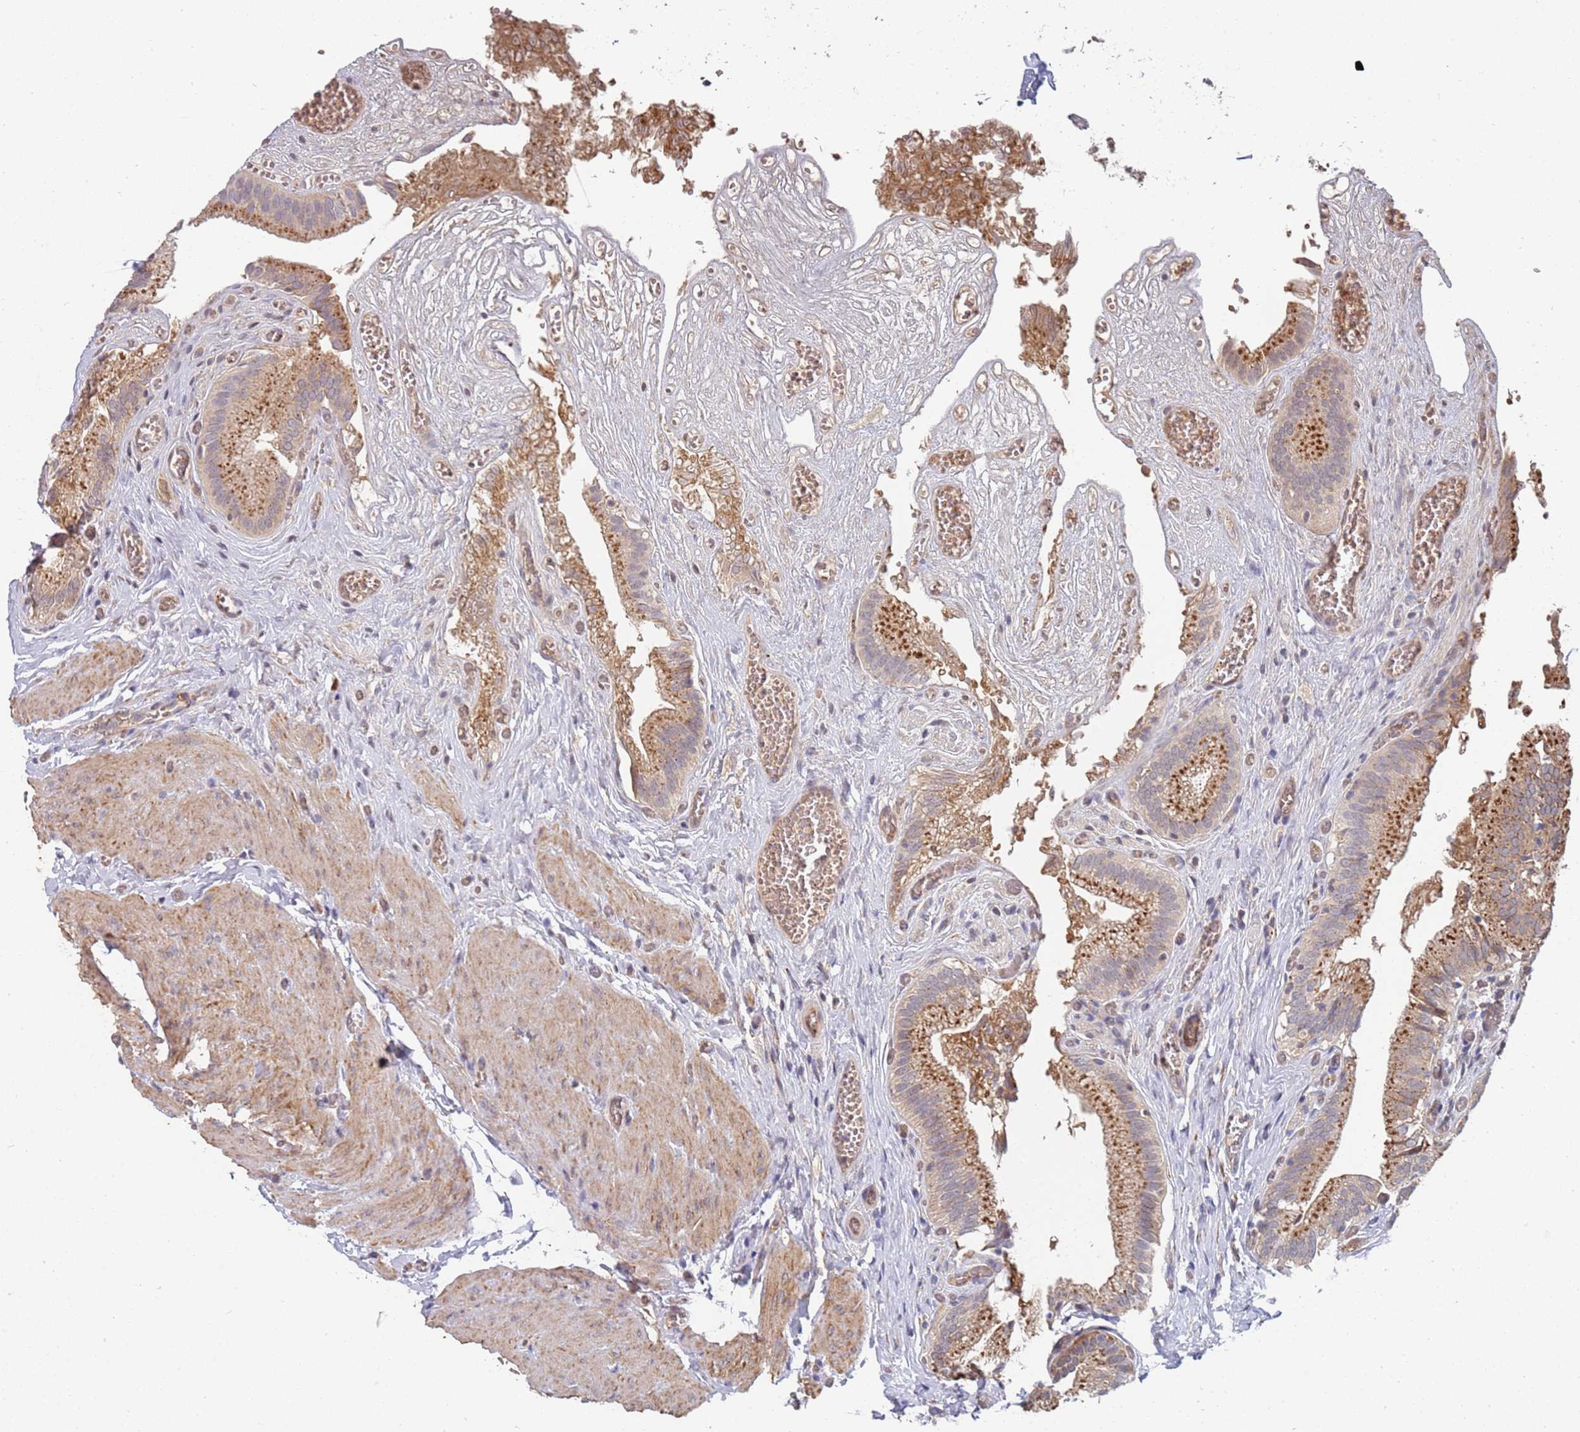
{"staining": {"intensity": "strong", "quantity": "25%-75%", "location": "cytoplasmic/membranous"}, "tissue": "gallbladder", "cell_type": "Glandular cells", "image_type": "normal", "snomed": [{"axis": "morphology", "description": "Normal tissue, NOS"}, {"axis": "topography", "description": "Gallbladder"}, {"axis": "topography", "description": "Peripheral nerve tissue"}], "caption": "Protein analysis of normal gallbladder exhibits strong cytoplasmic/membranous expression in about 25%-75% of glandular cells.", "gene": "ABCB6", "patient": {"sex": "male", "age": 17}}